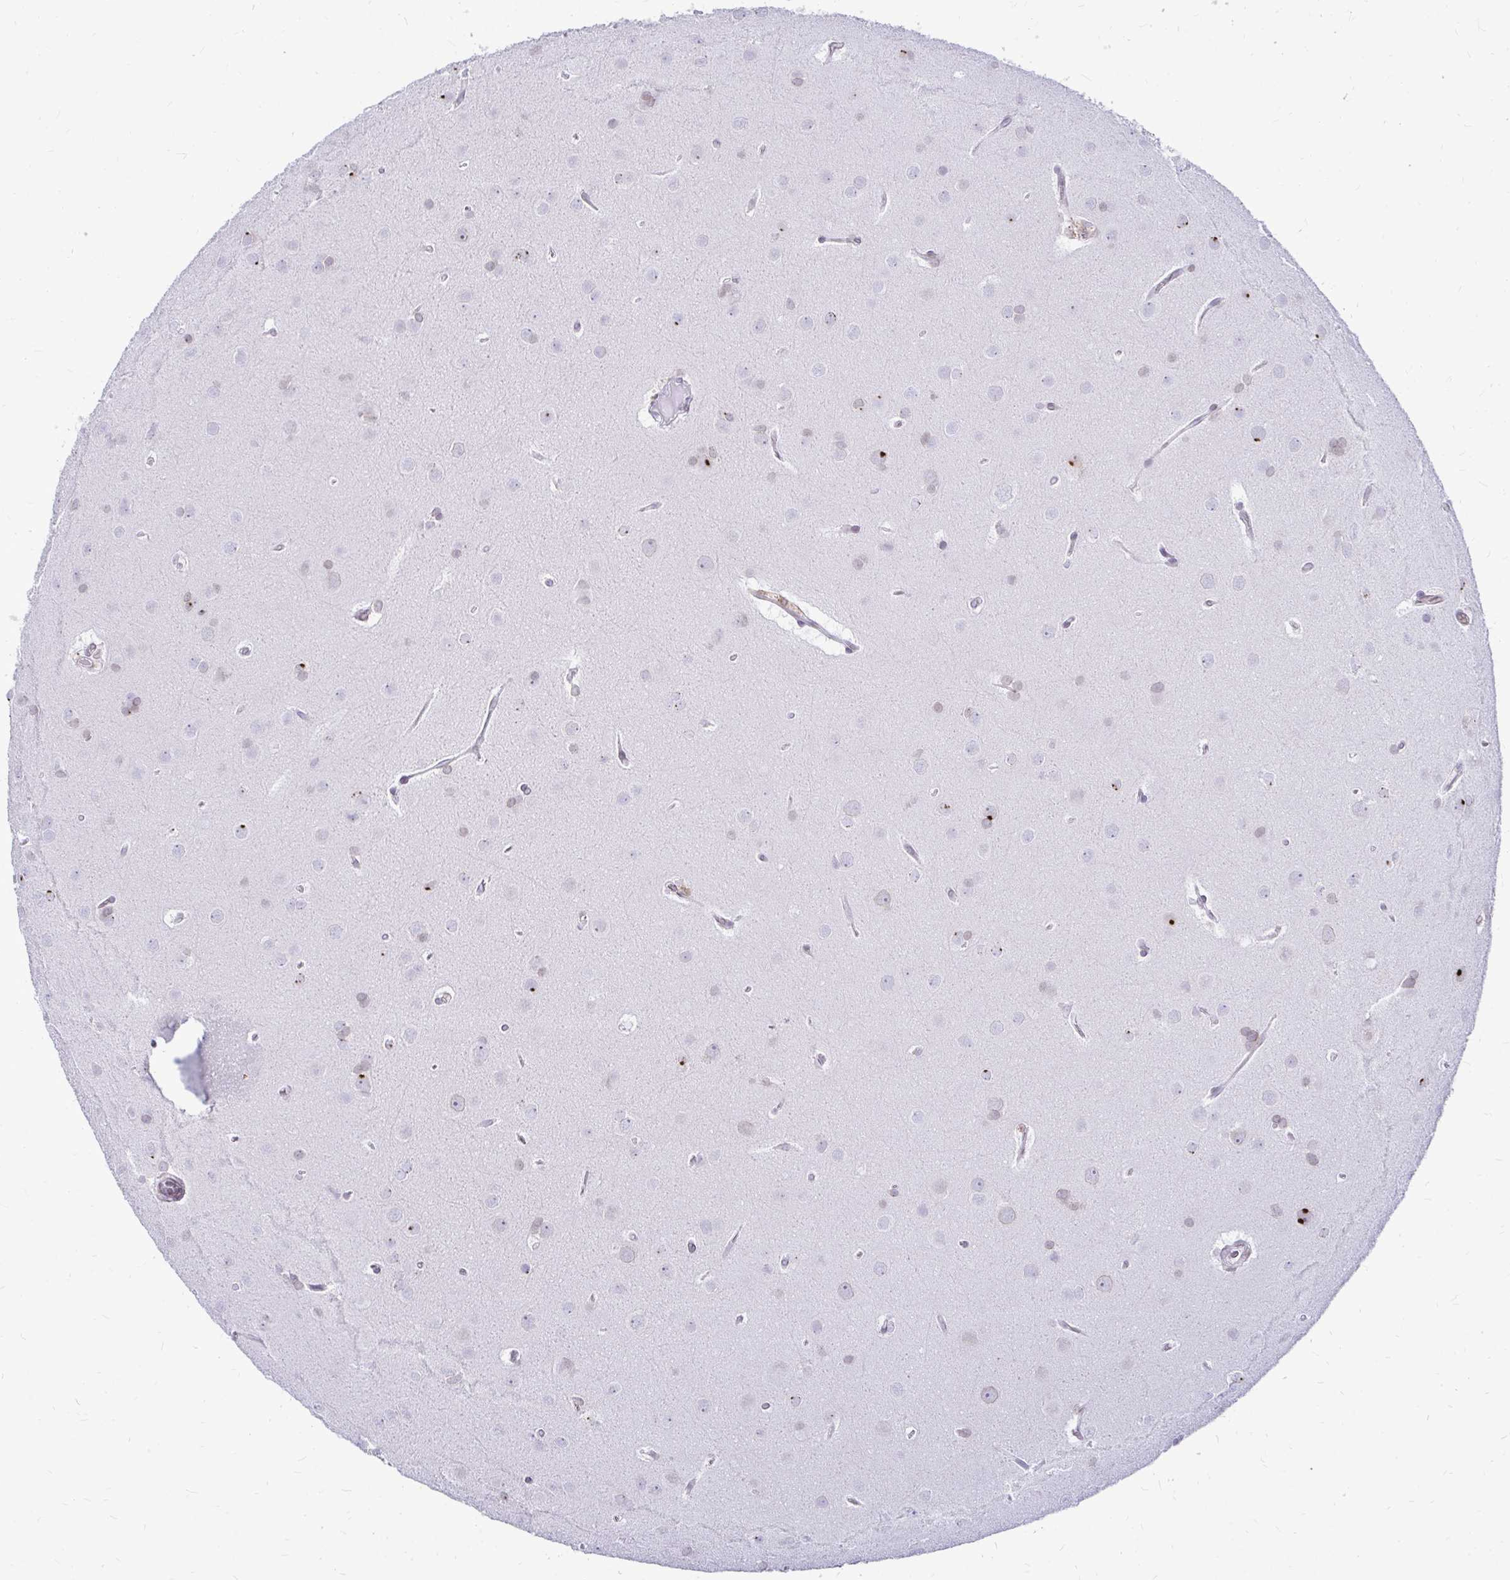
{"staining": {"intensity": "negative", "quantity": "none", "location": "none"}, "tissue": "glioma", "cell_type": "Tumor cells", "image_type": "cancer", "snomed": [{"axis": "morphology", "description": "Glioma, malignant, Low grade"}, {"axis": "topography", "description": "Brain"}], "caption": "Tumor cells are negative for brown protein staining in low-grade glioma (malignant).", "gene": "BANF1", "patient": {"sex": "female", "age": 32}}